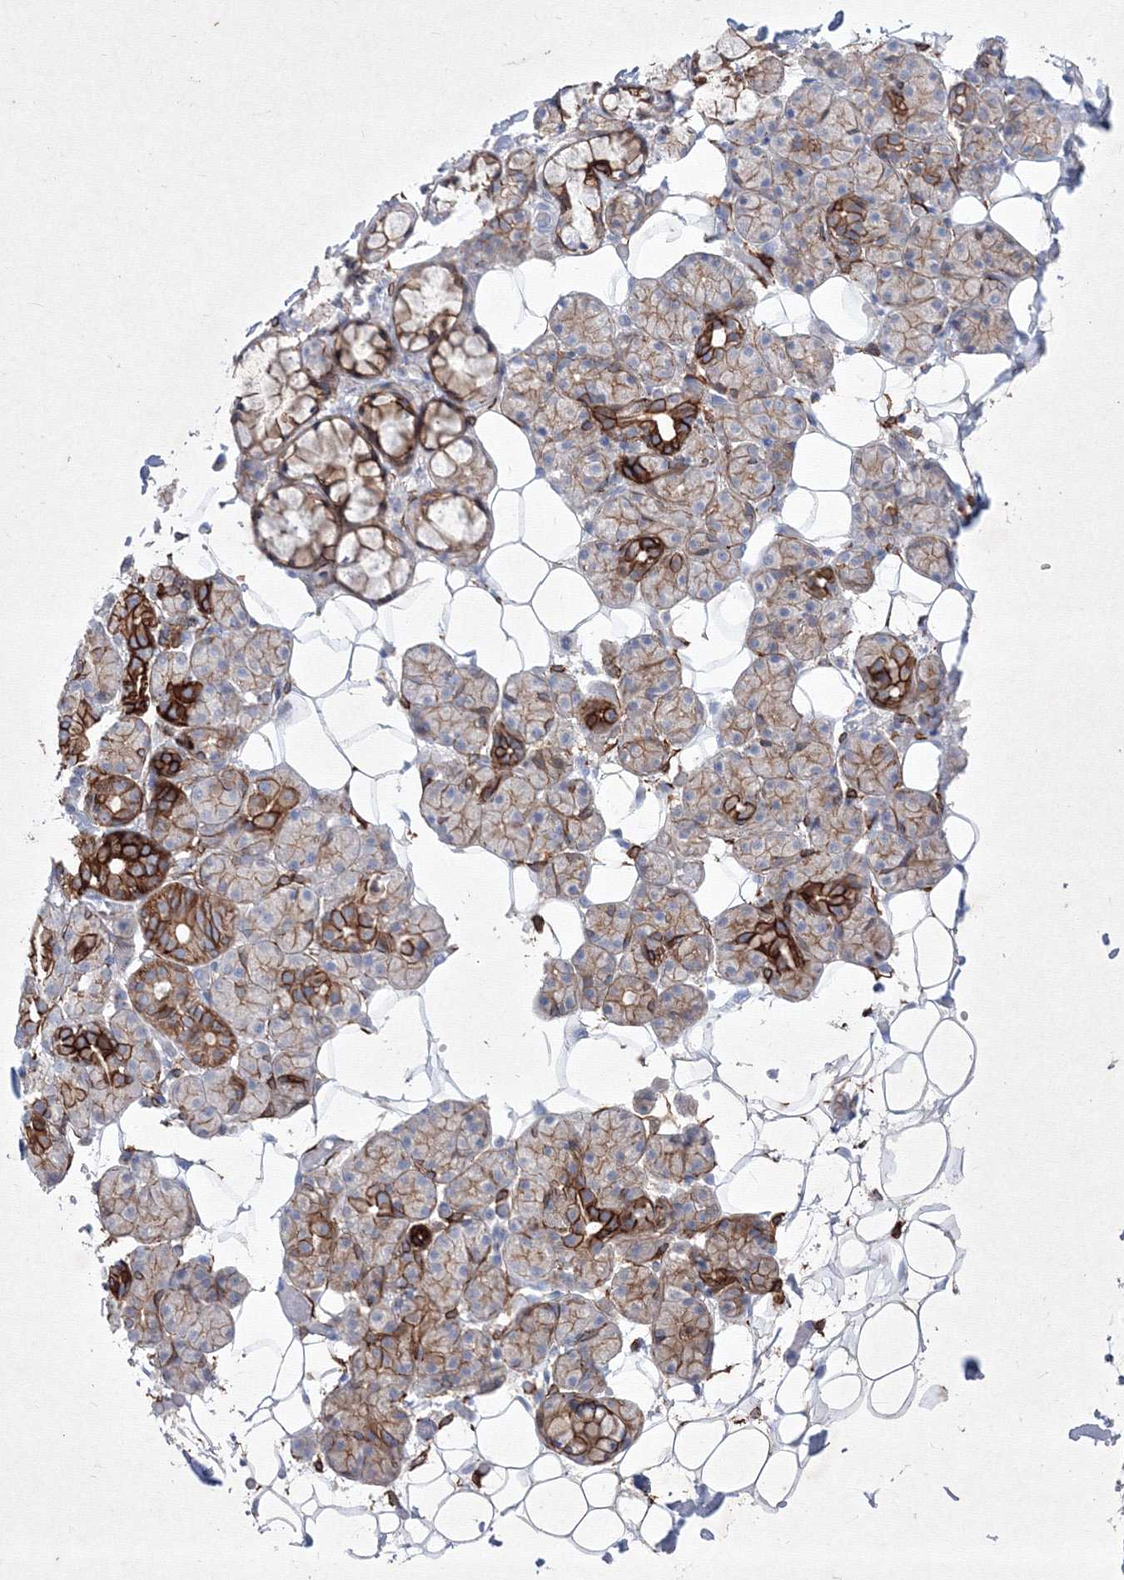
{"staining": {"intensity": "strong", "quantity": "25%-75%", "location": "cytoplasmic/membranous"}, "tissue": "salivary gland", "cell_type": "Glandular cells", "image_type": "normal", "snomed": [{"axis": "morphology", "description": "Normal tissue, NOS"}, {"axis": "topography", "description": "Salivary gland"}], "caption": "A photomicrograph showing strong cytoplasmic/membranous expression in about 25%-75% of glandular cells in unremarkable salivary gland, as visualized by brown immunohistochemical staining.", "gene": "TMEM139", "patient": {"sex": "male", "age": 63}}